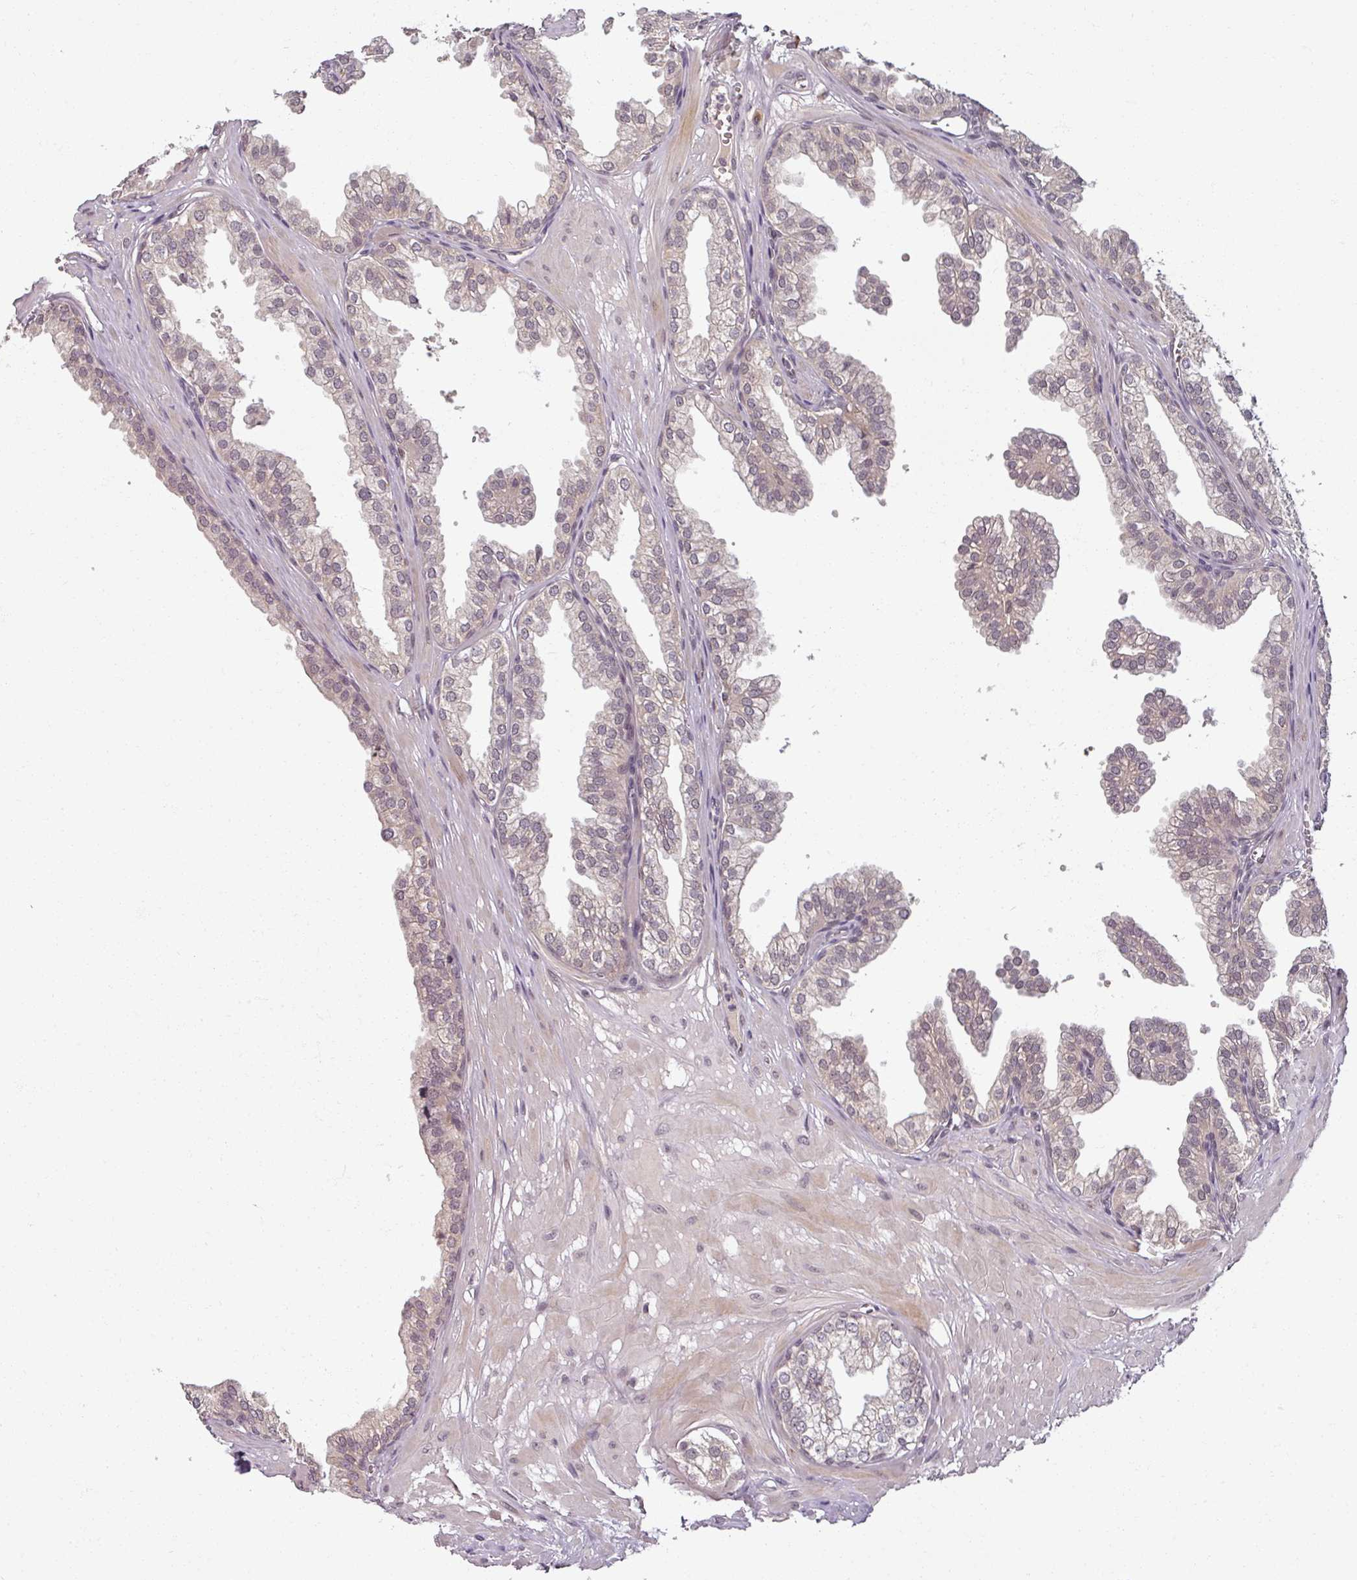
{"staining": {"intensity": "weak", "quantity": "25%-75%", "location": "nuclear"}, "tissue": "prostate", "cell_type": "Glandular cells", "image_type": "normal", "snomed": [{"axis": "morphology", "description": "Normal tissue, NOS"}, {"axis": "topography", "description": "Prostate"}, {"axis": "topography", "description": "Peripheral nerve tissue"}], "caption": "The image shows a brown stain indicating the presence of a protein in the nuclear of glandular cells in prostate. The protein of interest is shown in brown color, while the nuclei are stained blue.", "gene": "POLR2G", "patient": {"sex": "male", "age": 55}}